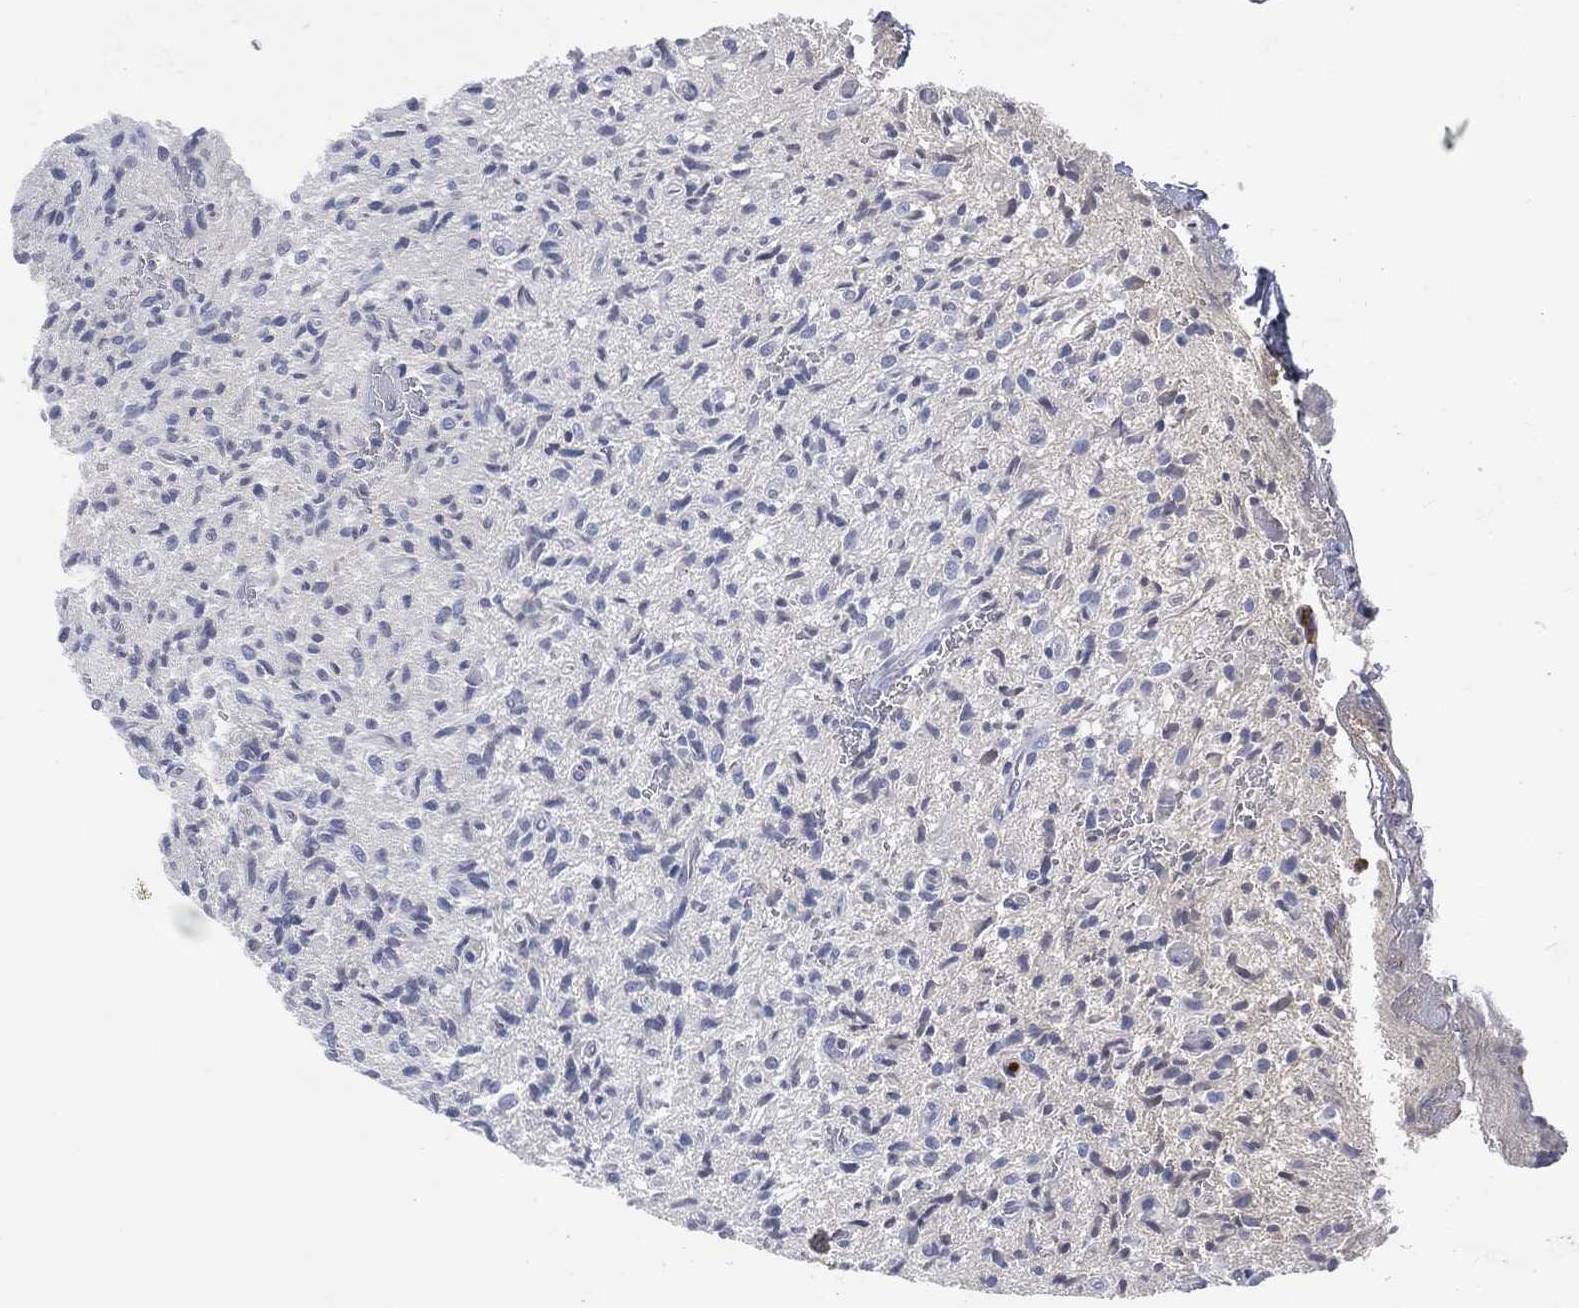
{"staining": {"intensity": "negative", "quantity": "none", "location": "none"}, "tissue": "glioma", "cell_type": "Tumor cells", "image_type": "cancer", "snomed": [{"axis": "morphology", "description": "Glioma, malignant, High grade"}, {"axis": "topography", "description": "Brain"}], "caption": "Histopathology image shows no protein positivity in tumor cells of glioma tissue.", "gene": "BTK", "patient": {"sex": "male", "age": 64}}